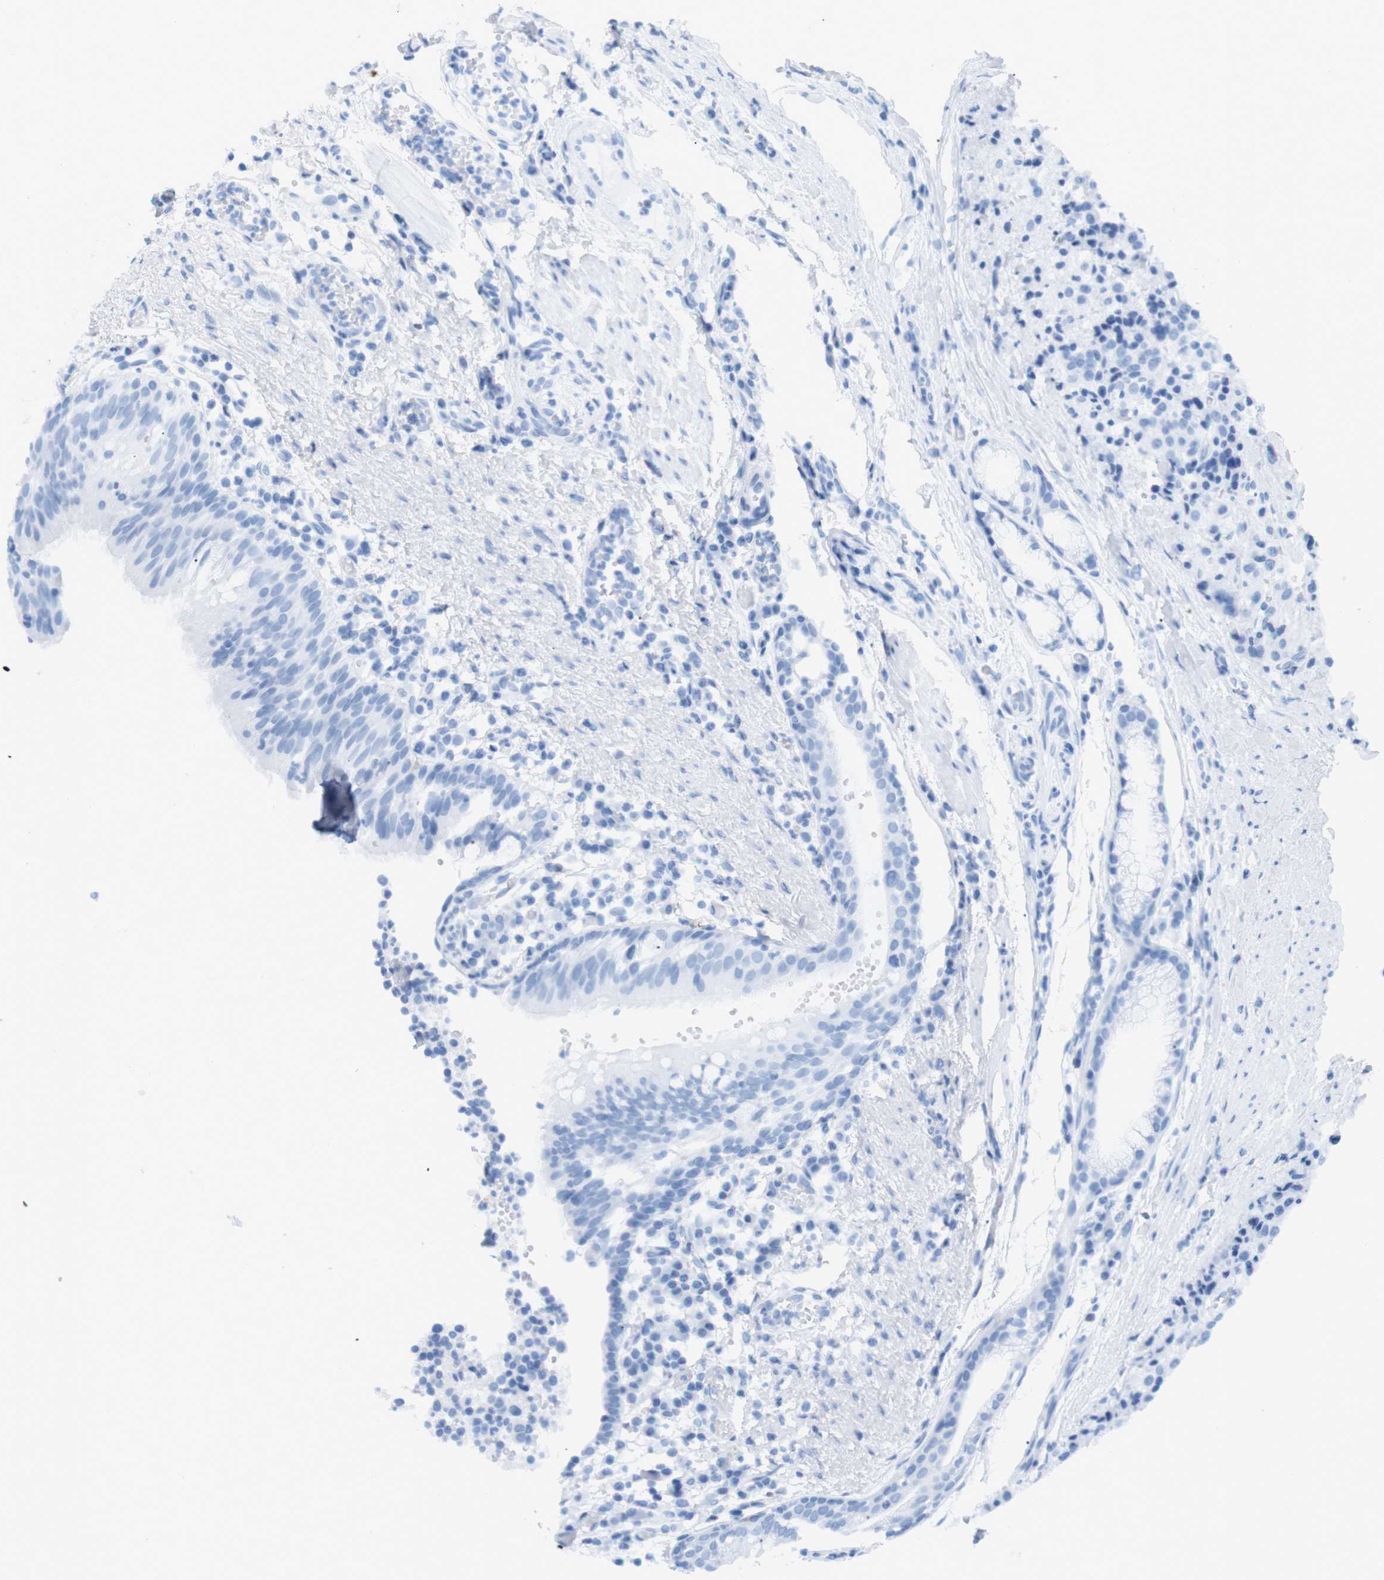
{"staining": {"intensity": "negative", "quantity": "none", "location": "none"}, "tissue": "carcinoid", "cell_type": "Tumor cells", "image_type": "cancer", "snomed": [{"axis": "morphology", "description": "Carcinoid, malignant, NOS"}, {"axis": "topography", "description": "Lung"}], "caption": "This is an IHC micrograph of carcinoid. There is no staining in tumor cells.", "gene": "TNFRSF4", "patient": {"sex": "male", "age": 30}}